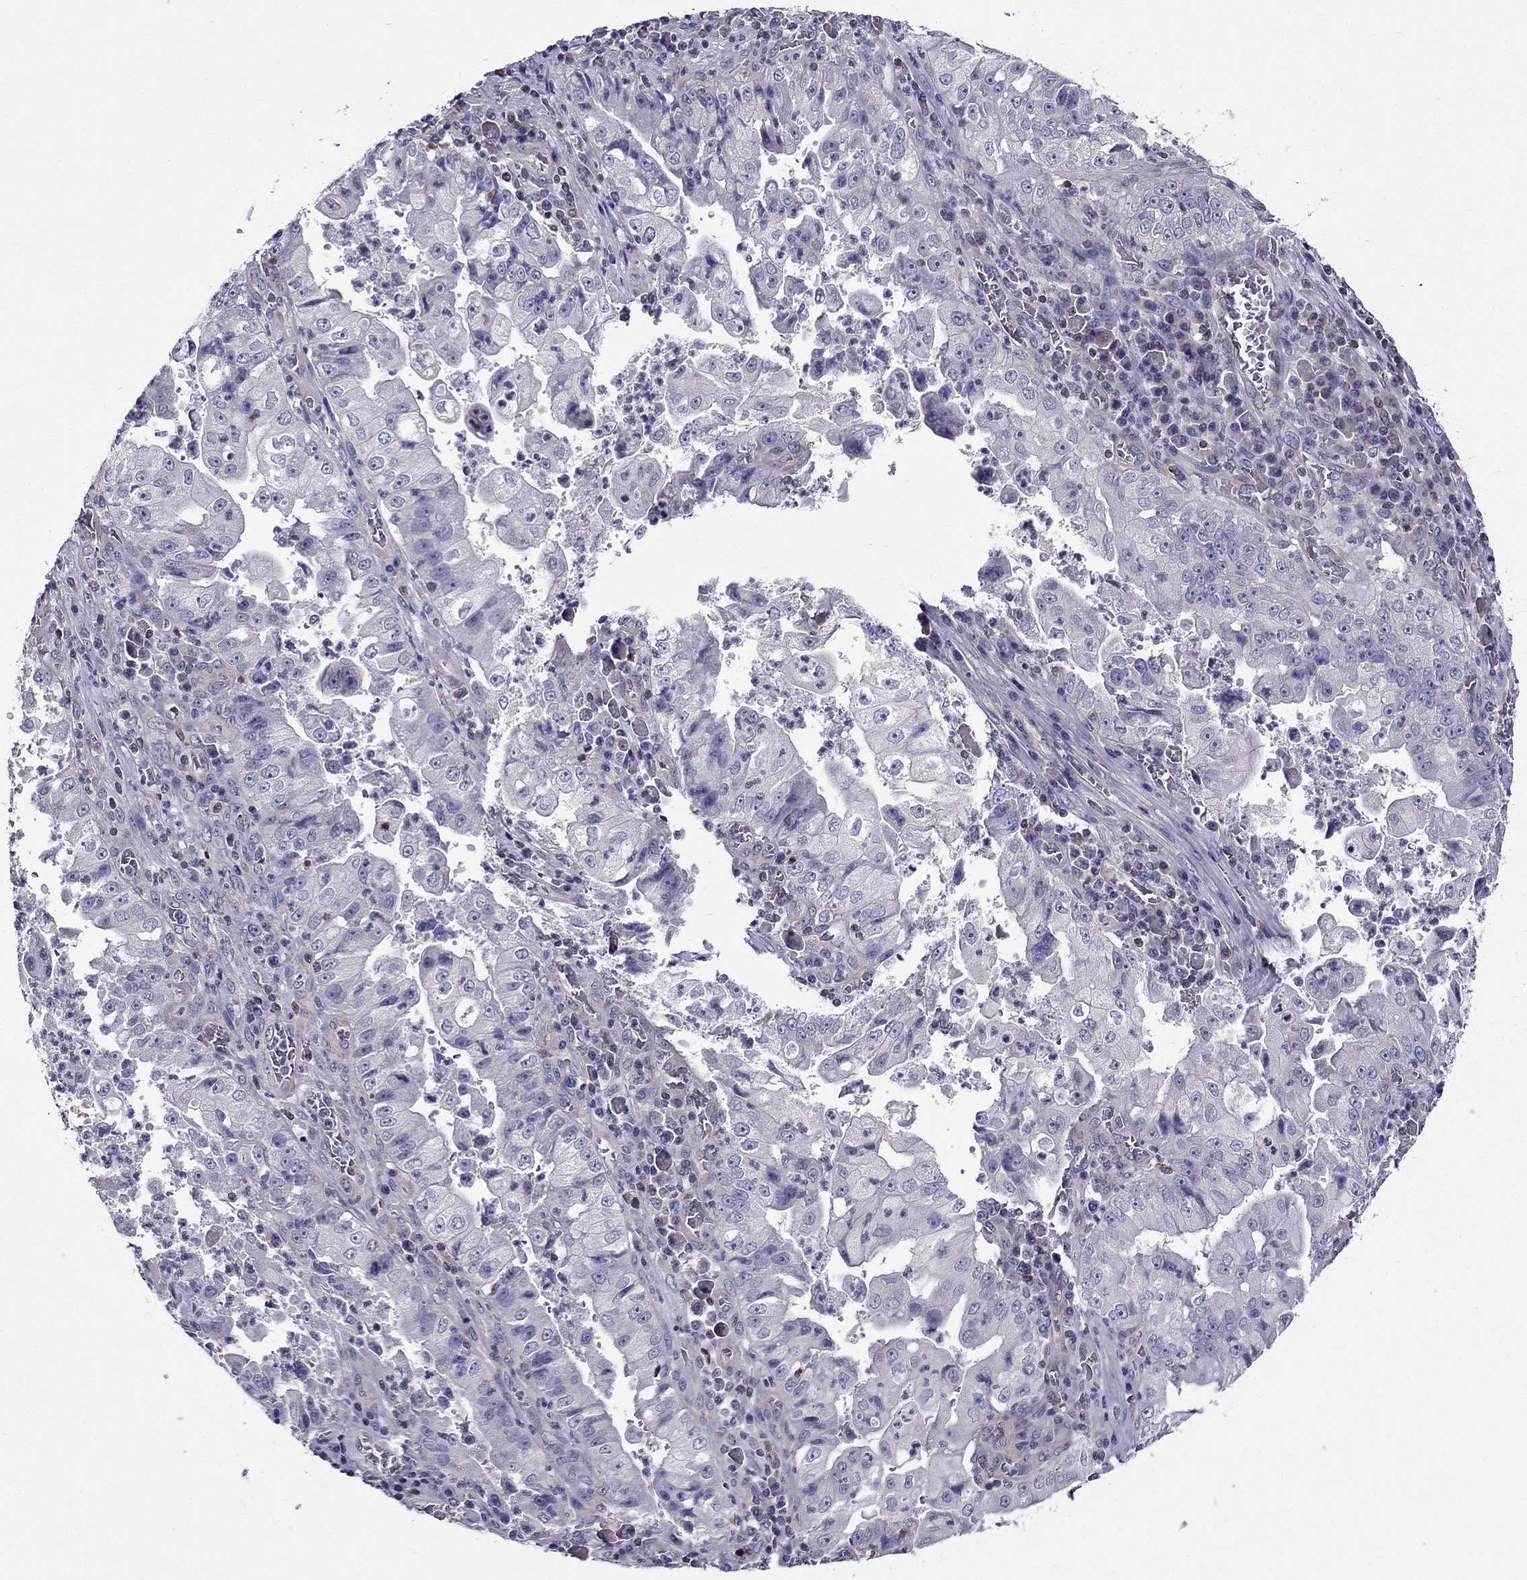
{"staining": {"intensity": "negative", "quantity": "none", "location": "none"}, "tissue": "stomach cancer", "cell_type": "Tumor cells", "image_type": "cancer", "snomed": [{"axis": "morphology", "description": "Adenocarcinoma, NOS"}, {"axis": "topography", "description": "Stomach"}], "caption": "Tumor cells show no significant positivity in stomach cancer (adenocarcinoma). The staining is performed using DAB (3,3'-diaminobenzidine) brown chromogen with nuclei counter-stained in using hematoxylin.", "gene": "AAK1", "patient": {"sex": "male", "age": 76}}